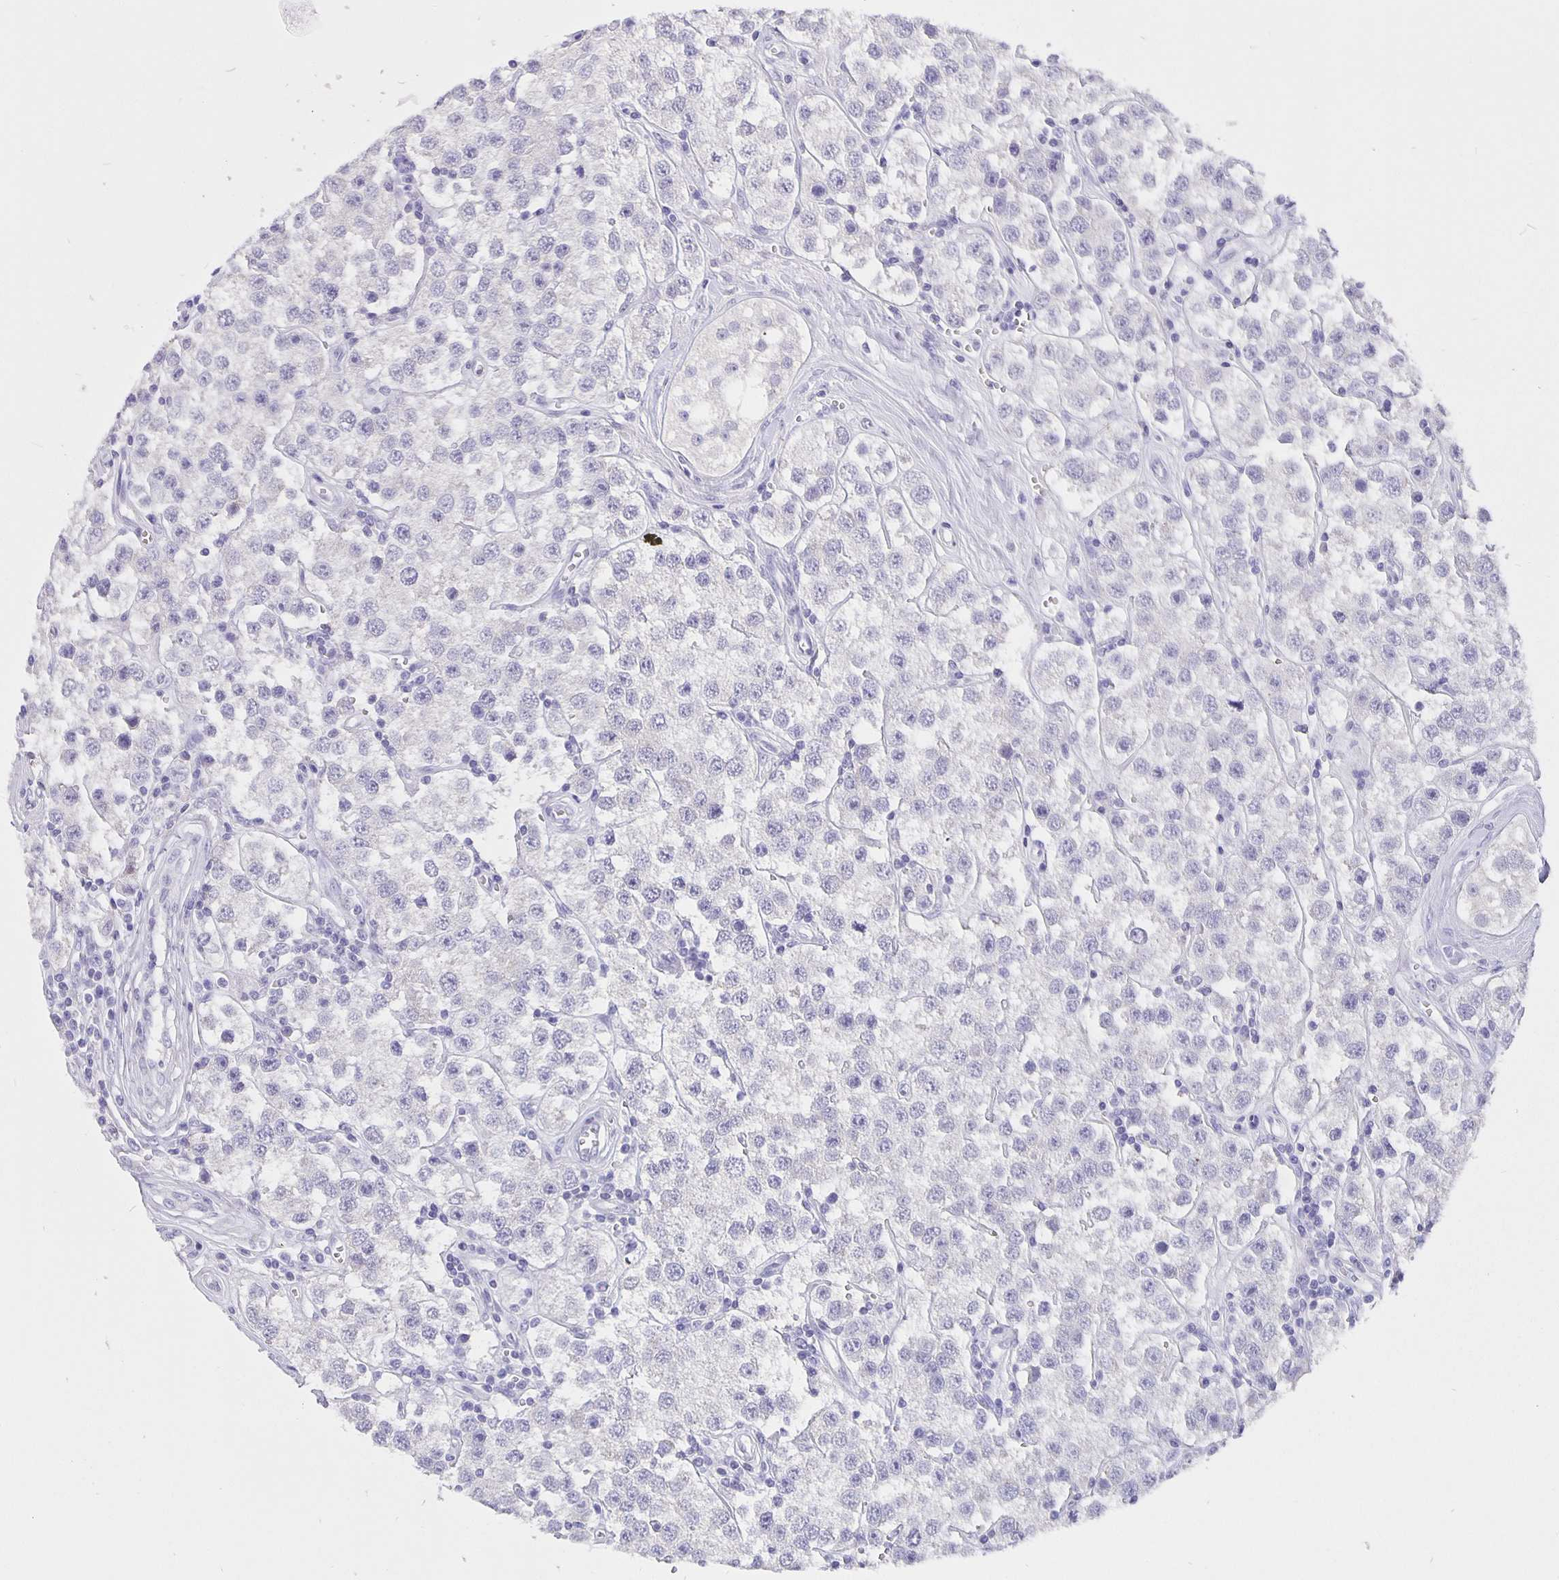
{"staining": {"intensity": "negative", "quantity": "none", "location": "none"}, "tissue": "testis cancer", "cell_type": "Tumor cells", "image_type": "cancer", "snomed": [{"axis": "morphology", "description": "Seminoma, NOS"}, {"axis": "topography", "description": "Testis"}], "caption": "DAB immunohistochemical staining of testis seminoma displays no significant expression in tumor cells.", "gene": "CFAP74", "patient": {"sex": "male", "age": 34}}